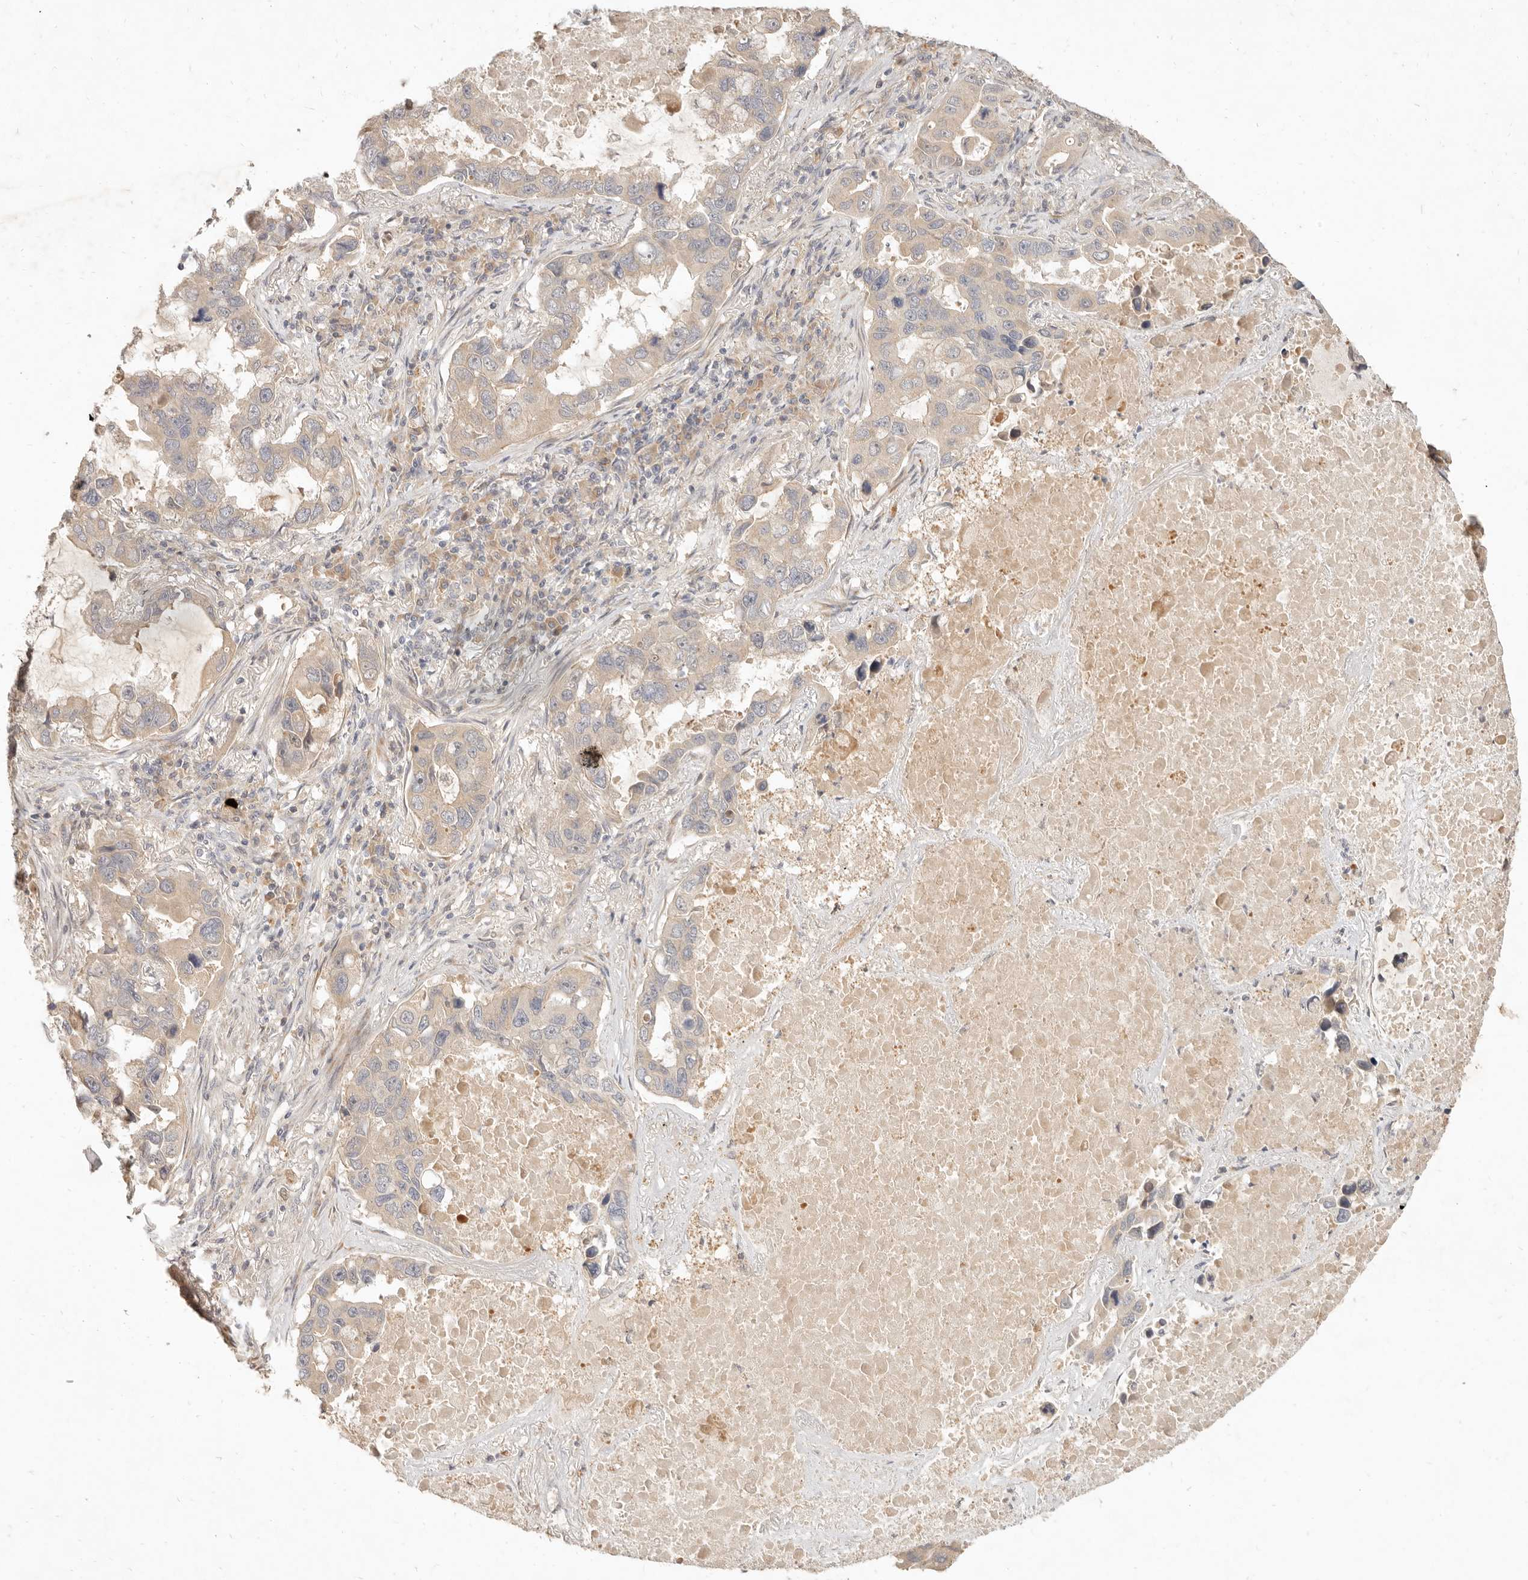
{"staining": {"intensity": "weak", "quantity": ">75%", "location": "cytoplasmic/membranous"}, "tissue": "lung cancer", "cell_type": "Tumor cells", "image_type": "cancer", "snomed": [{"axis": "morphology", "description": "Adenocarcinoma, NOS"}, {"axis": "topography", "description": "Lung"}], "caption": "This photomicrograph demonstrates immunohistochemistry staining of lung cancer (adenocarcinoma), with low weak cytoplasmic/membranous expression in approximately >75% of tumor cells.", "gene": "UBXN11", "patient": {"sex": "male", "age": 64}}